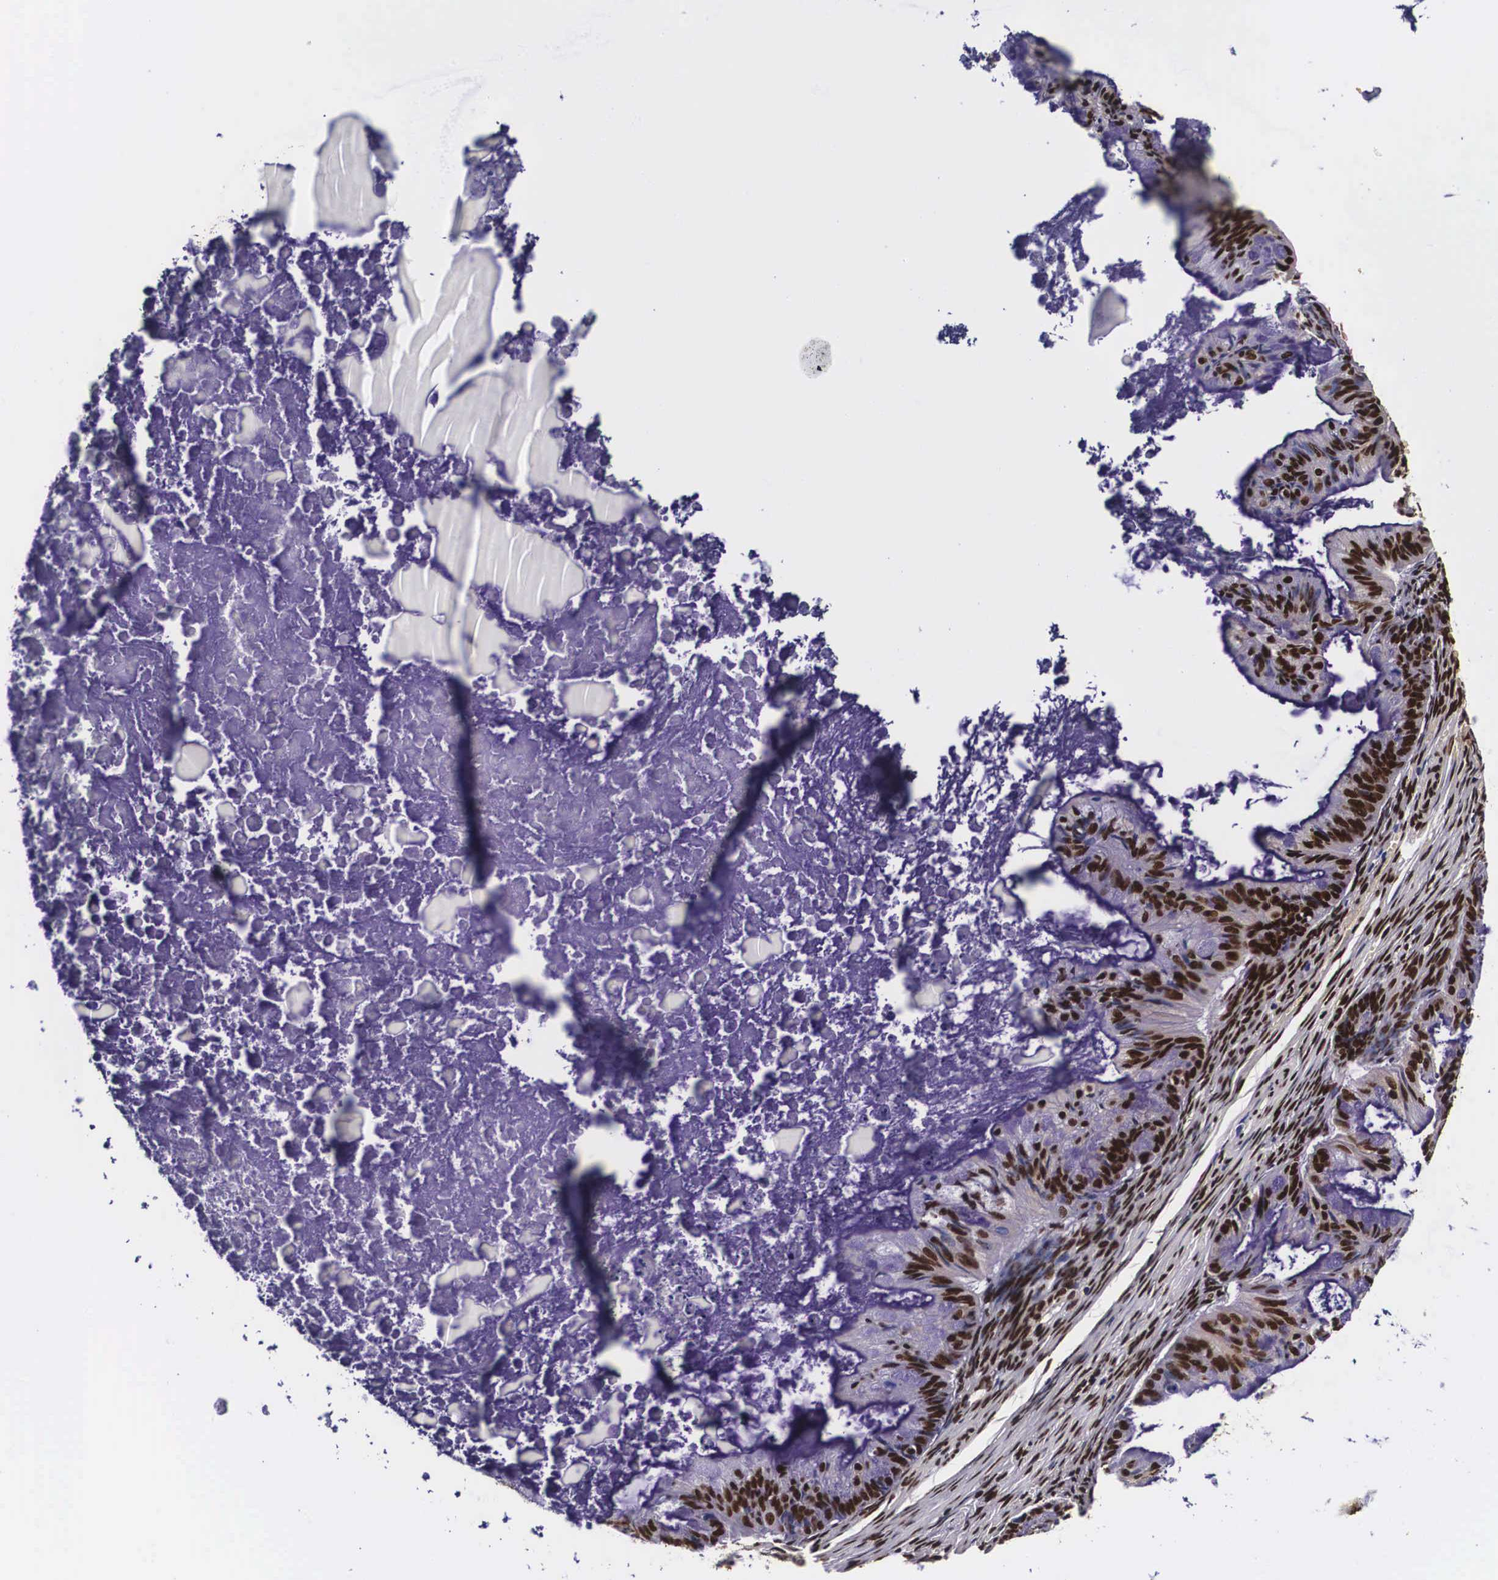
{"staining": {"intensity": "strong", "quantity": ">75%", "location": "nuclear"}, "tissue": "ovarian cancer", "cell_type": "Tumor cells", "image_type": "cancer", "snomed": [{"axis": "morphology", "description": "Cystadenocarcinoma, mucinous, NOS"}, {"axis": "topography", "description": "Ovary"}], "caption": "IHC of human ovarian cancer (mucinous cystadenocarcinoma) displays high levels of strong nuclear positivity in about >75% of tumor cells.", "gene": "PABPN1", "patient": {"sex": "female", "age": 57}}